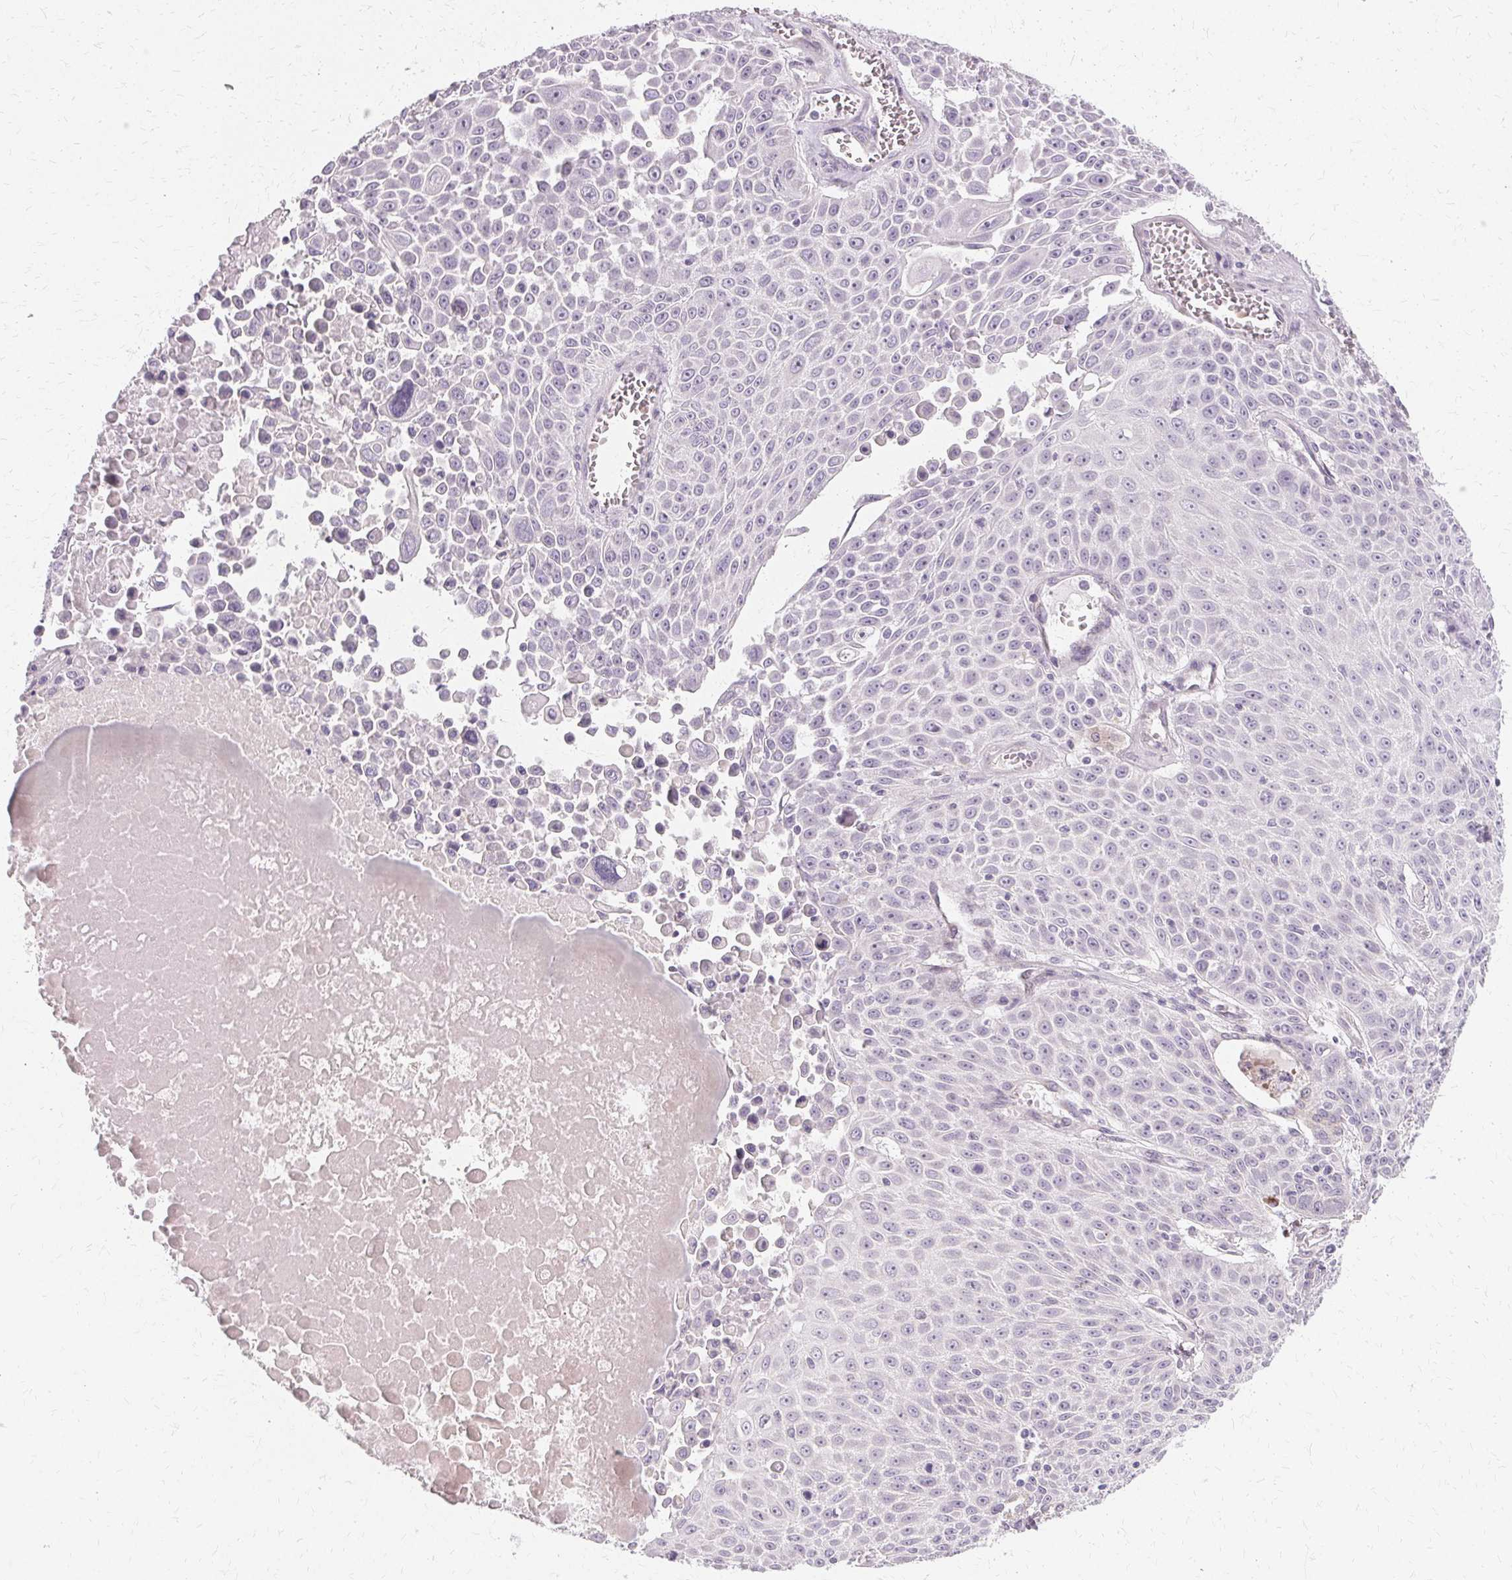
{"staining": {"intensity": "negative", "quantity": "none", "location": "none"}, "tissue": "lung cancer", "cell_type": "Tumor cells", "image_type": "cancer", "snomed": [{"axis": "morphology", "description": "Squamous cell carcinoma, NOS"}, {"axis": "morphology", "description": "Squamous cell carcinoma, metastatic, NOS"}, {"axis": "topography", "description": "Lymph node"}, {"axis": "topography", "description": "Lung"}], "caption": "Lung cancer (squamous cell carcinoma) stained for a protein using immunohistochemistry exhibits no expression tumor cells.", "gene": "FCRL3", "patient": {"sex": "female", "age": 62}}